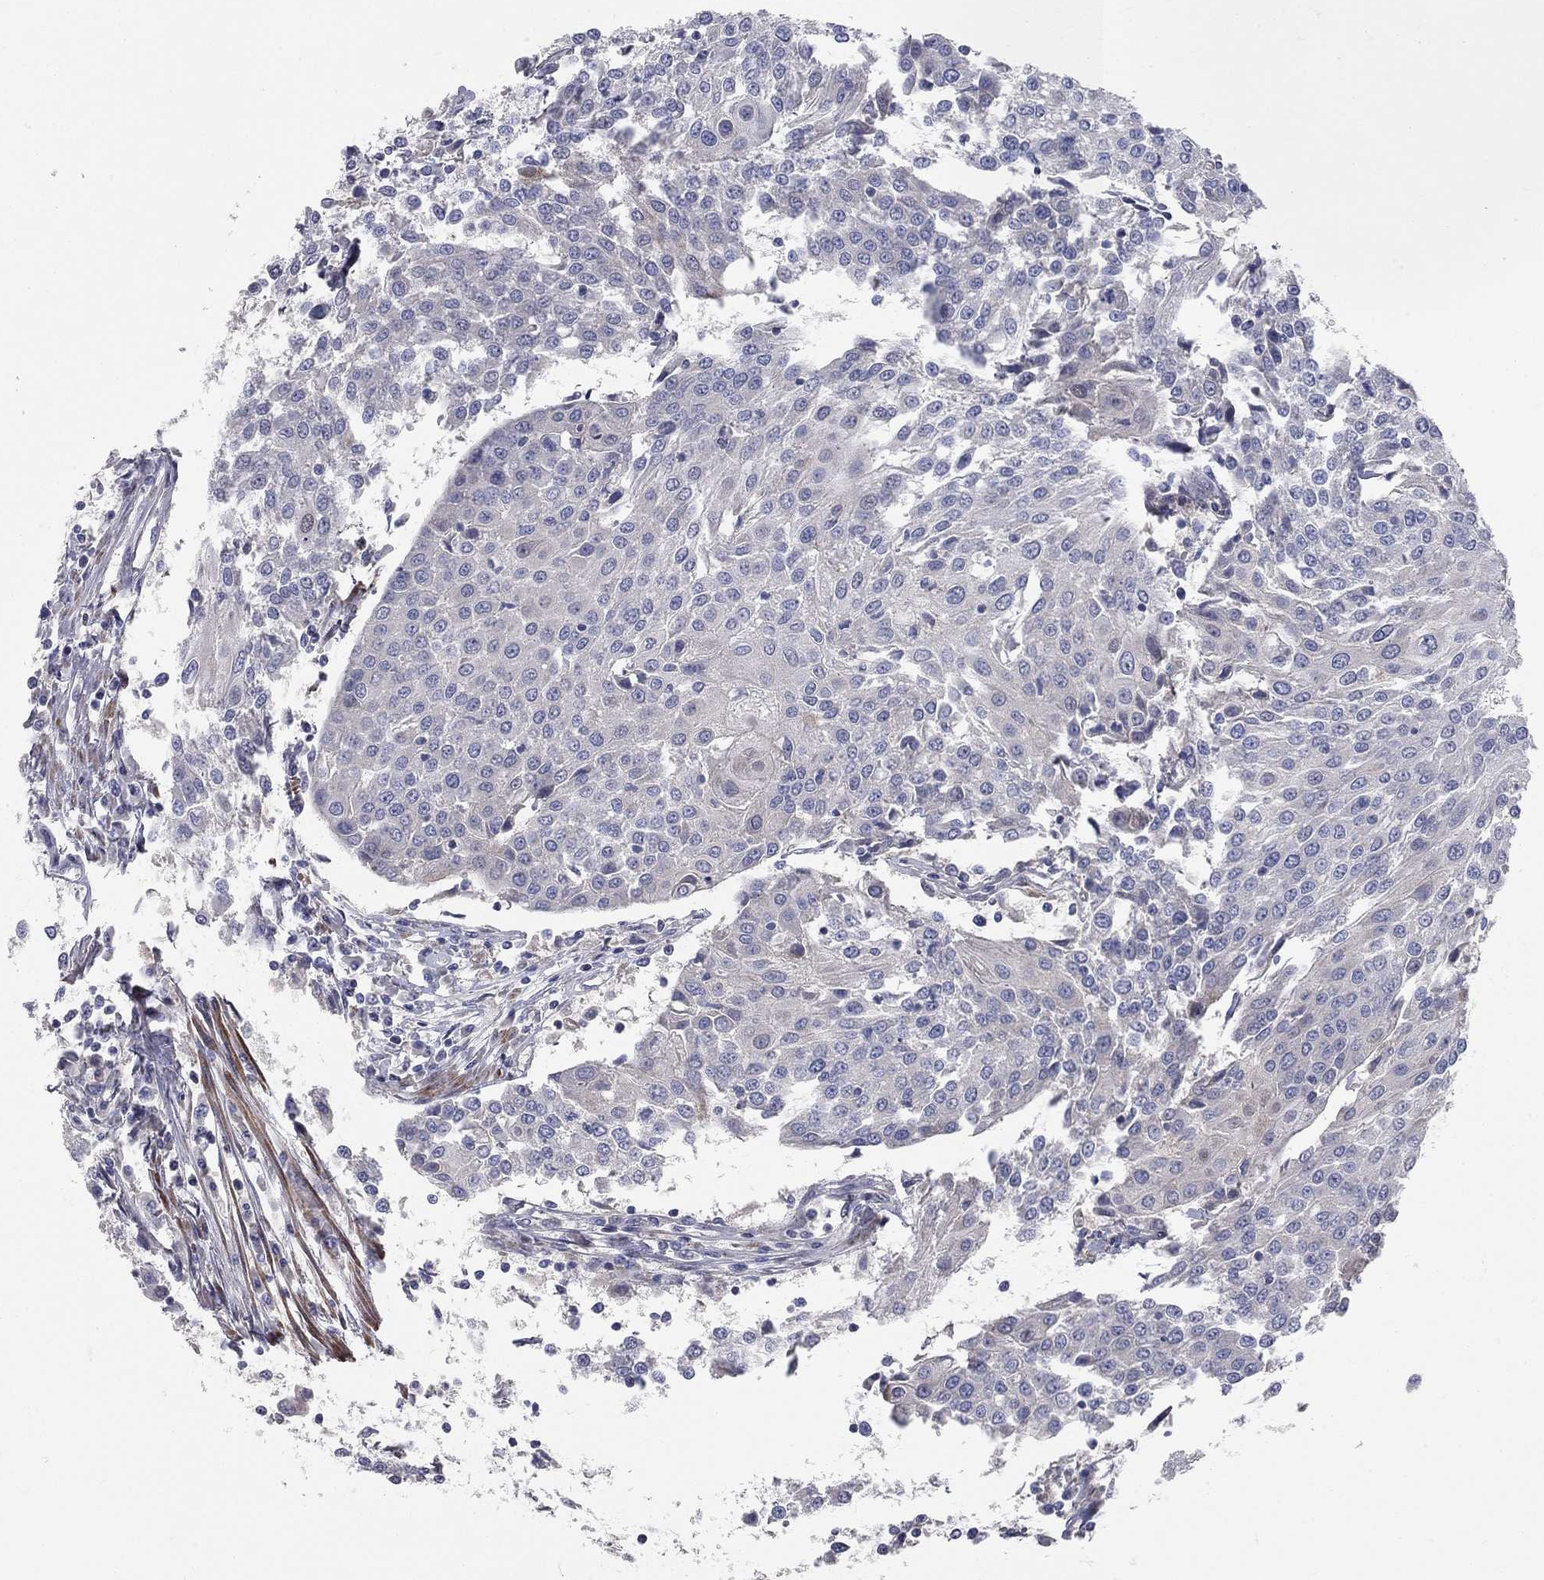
{"staining": {"intensity": "negative", "quantity": "none", "location": "none"}, "tissue": "urothelial cancer", "cell_type": "Tumor cells", "image_type": "cancer", "snomed": [{"axis": "morphology", "description": "Urothelial carcinoma, High grade"}, {"axis": "topography", "description": "Urinary bladder"}], "caption": "Immunohistochemistry (IHC) of urothelial cancer displays no expression in tumor cells.", "gene": "KANSL1L", "patient": {"sex": "female", "age": 85}}